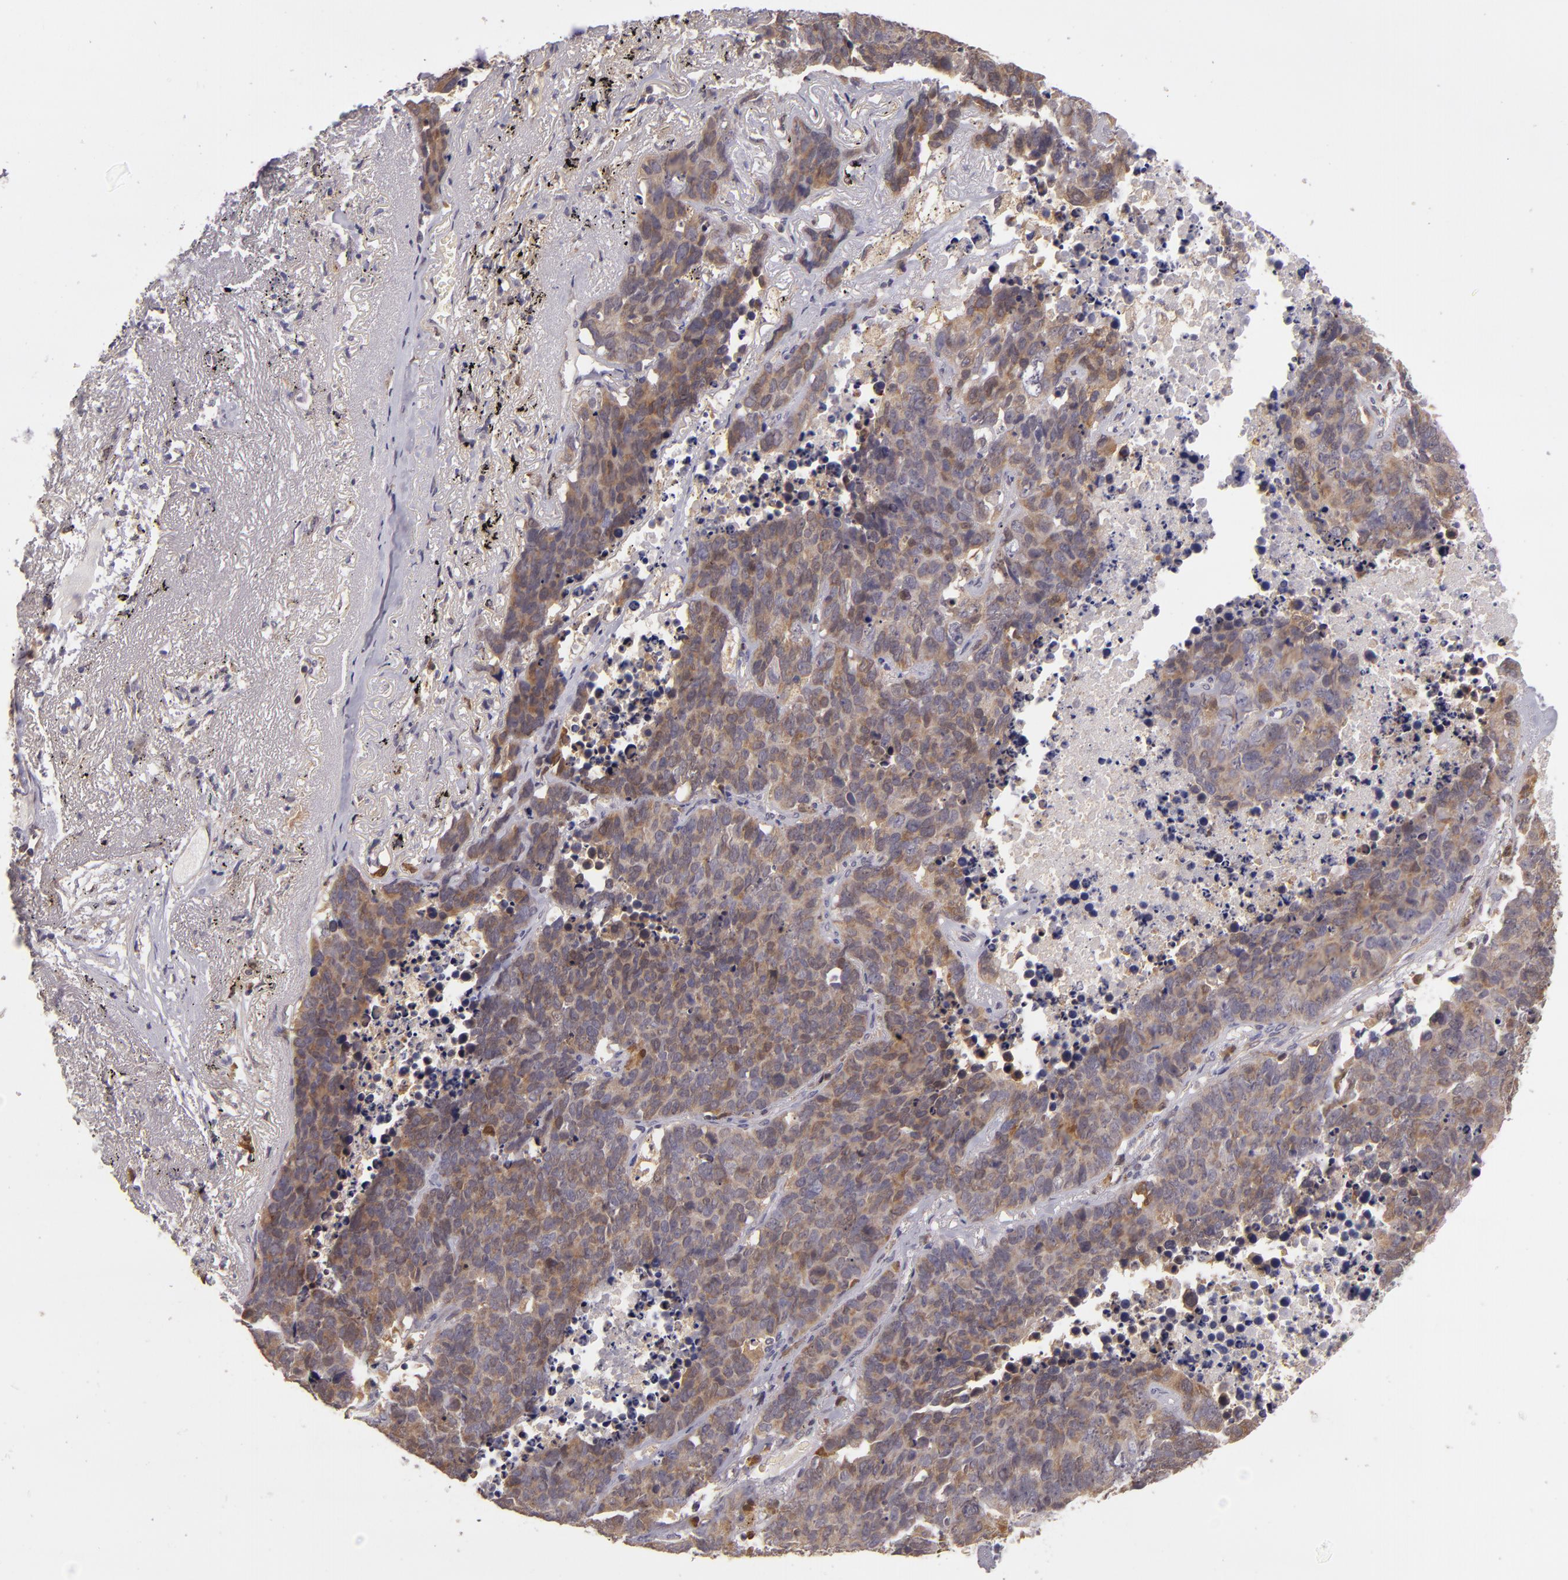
{"staining": {"intensity": "weak", "quantity": ">75%", "location": "cytoplasmic/membranous"}, "tissue": "lung cancer", "cell_type": "Tumor cells", "image_type": "cancer", "snomed": [{"axis": "morphology", "description": "Carcinoid, malignant, NOS"}, {"axis": "topography", "description": "Lung"}], "caption": "Weak cytoplasmic/membranous protein positivity is present in approximately >75% of tumor cells in carcinoid (malignant) (lung).", "gene": "FHIT", "patient": {"sex": "male", "age": 60}}